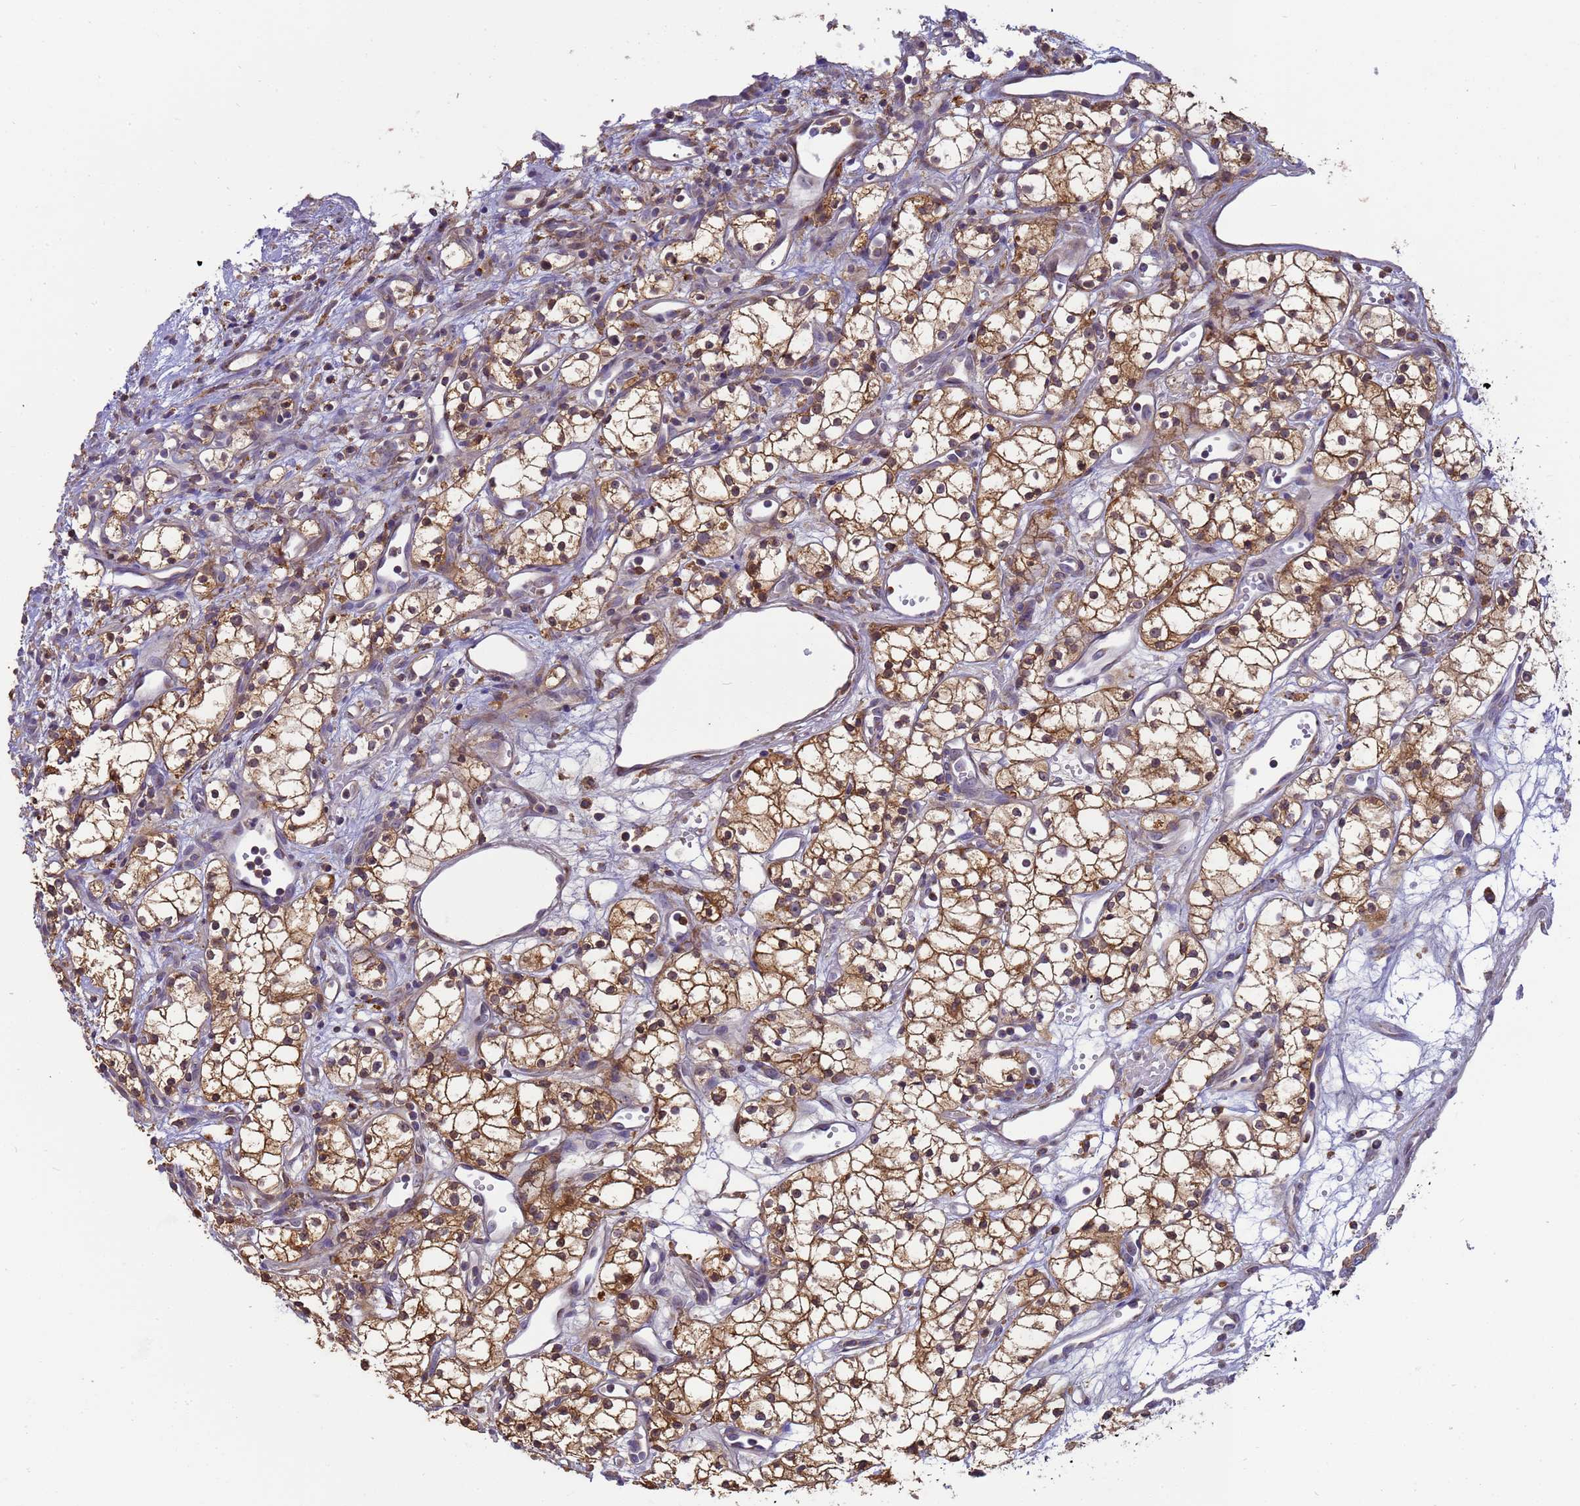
{"staining": {"intensity": "moderate", "quantity": ">75%", "location": "cytoplasmic/membranous"}, "tissue": "renal cancer", "cell_type": "Tumor cells", "image_type": "cancer", "snomed": [{"axis": "morphology", "description": "Adenocarcinoma, NOS"}, {"axis": "topography", "description": "Kidney"}], "caption": "A brown stain labels moderate cytoplasmic/membranous staining of a protein in adenocarcinoma (renal) tumor cells.", "gene": "M6PR", "patient": {"sex": "male", "age": 59}}